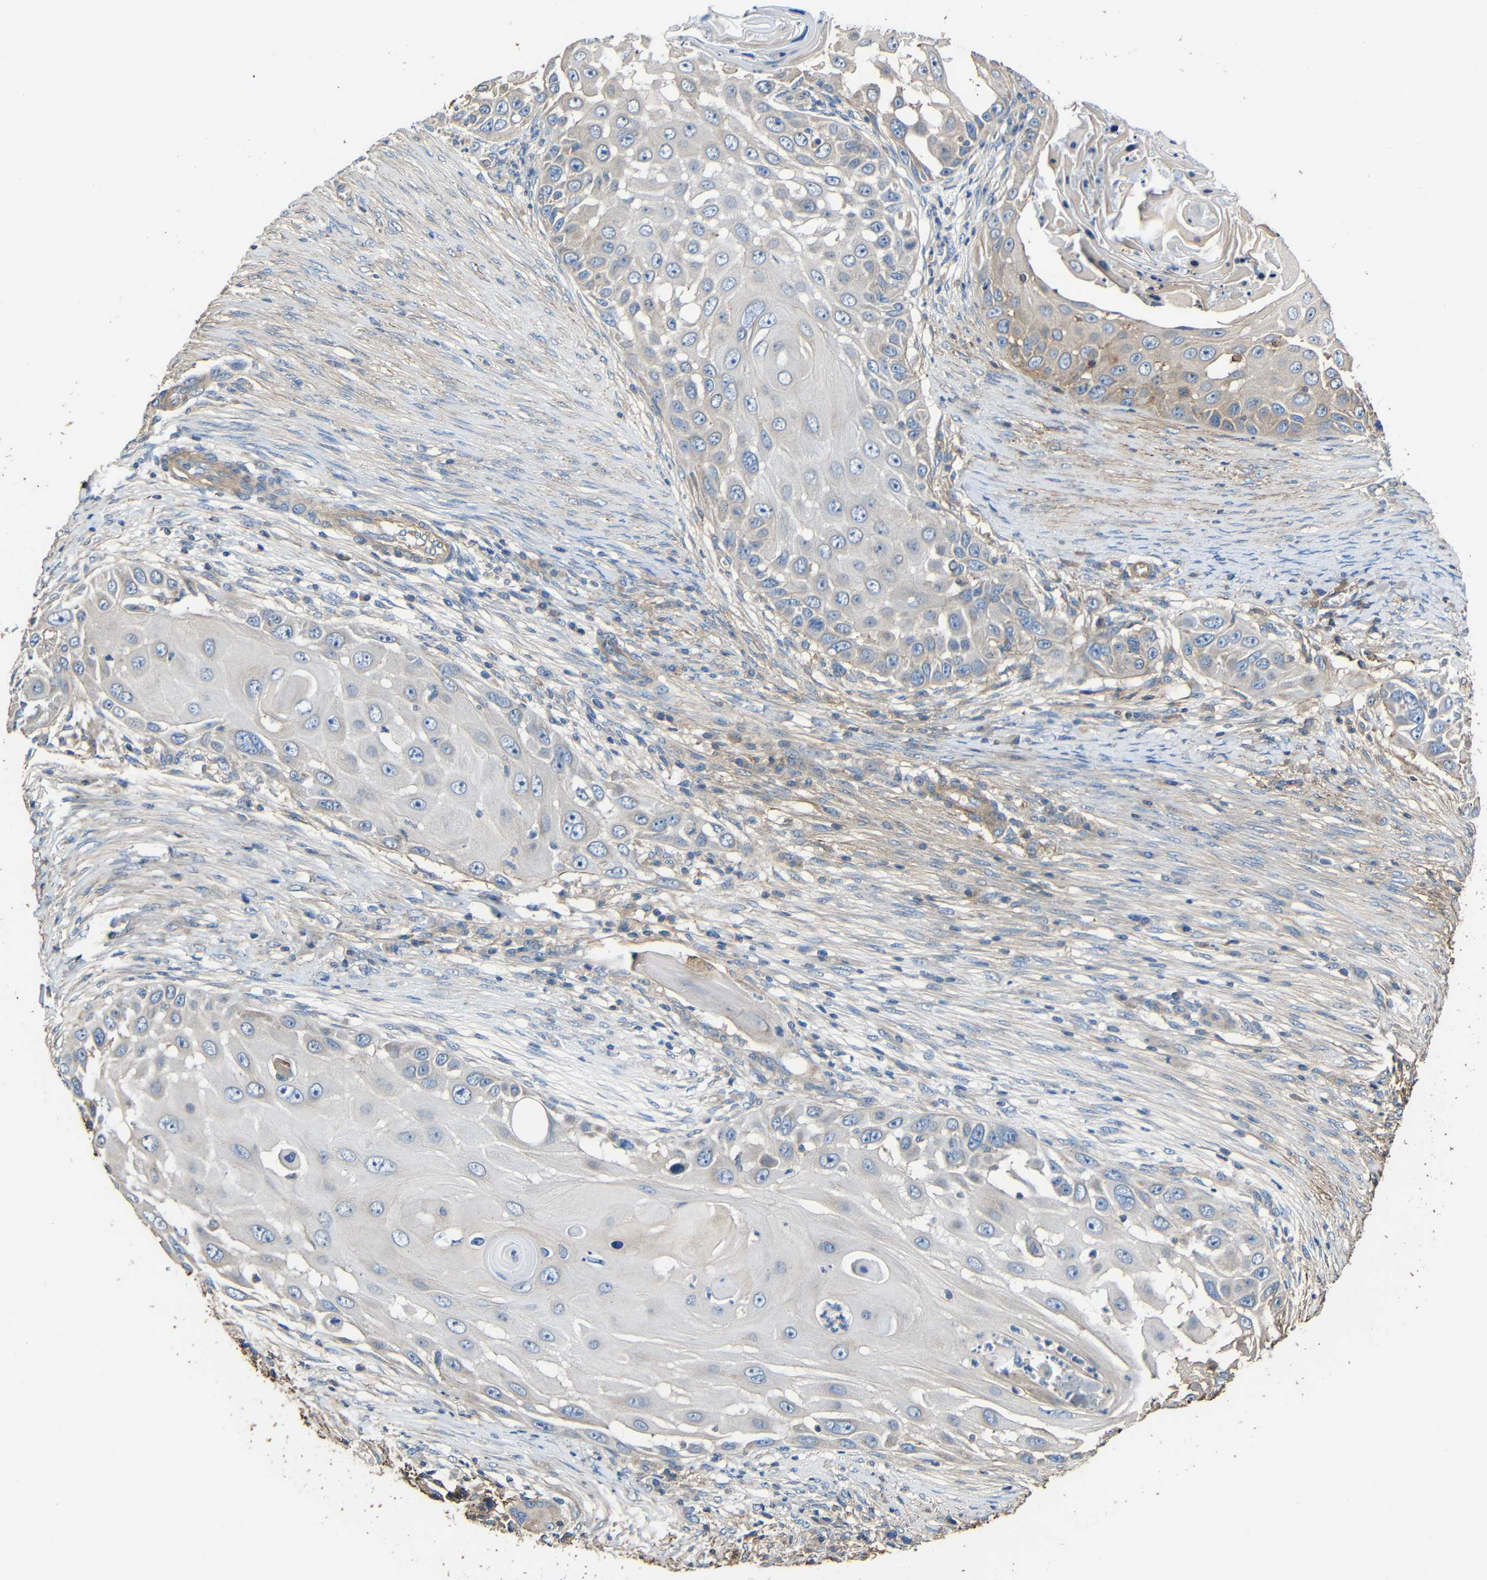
{"staining": {"intensity": "negative", "quantity": "none", "location": "none"}, "tissue": "skin cancer", "cell_type": "Tumor cells", "image_type": "cancer", "snomed": [{"axis": "morphology", "description": "Squamous cell carcinoma, NOS"}, {"axis": "topography", "description": "Skin"}], "caption": "There is no significant expression in tumor cells of skin cancer. (DAB IHC with hematoxylin counter stain).", "gene": "RHOT2", "patient": {"sex": "female", "age": 44}}